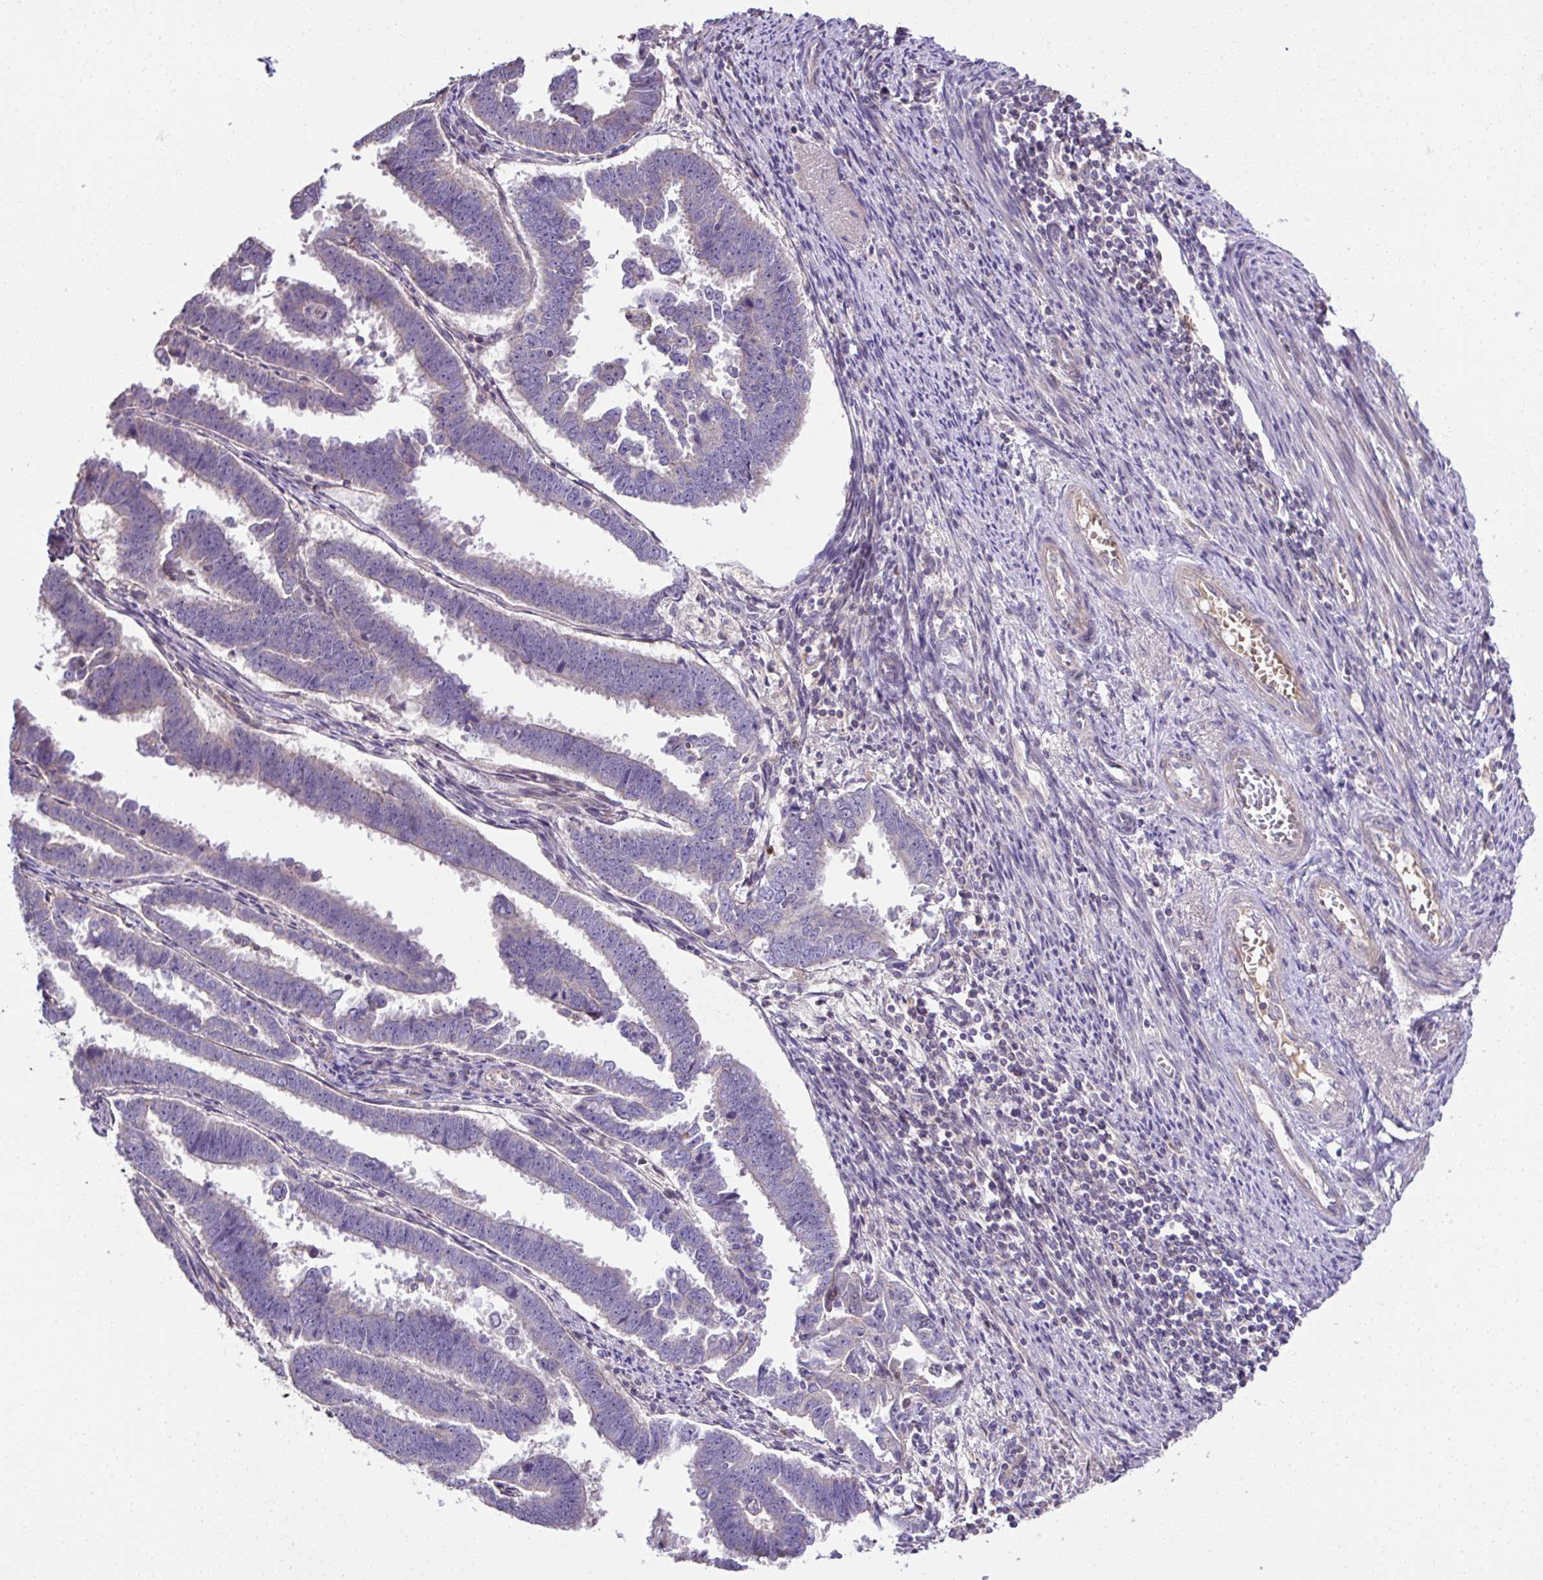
{"staining": {"intensity": "negative", "quantity": "none", "location": "none"}, "tissue": "endometrial cancer", "cell_type": "Tumor cells", "image_type": "cancer", "snomed": [{"axis": "morphology", "description": "Adenocarcinoma, NOS"}, {"axis": "topography", "description": "Endometrium"}], "caption": "This is an IHC micrograph of human endometrial cancer (adenocarcinoma). There is no positivity in tumor cells.", "gene": "CCDC85C", "patient": {"sex": "female", "age": 75}}